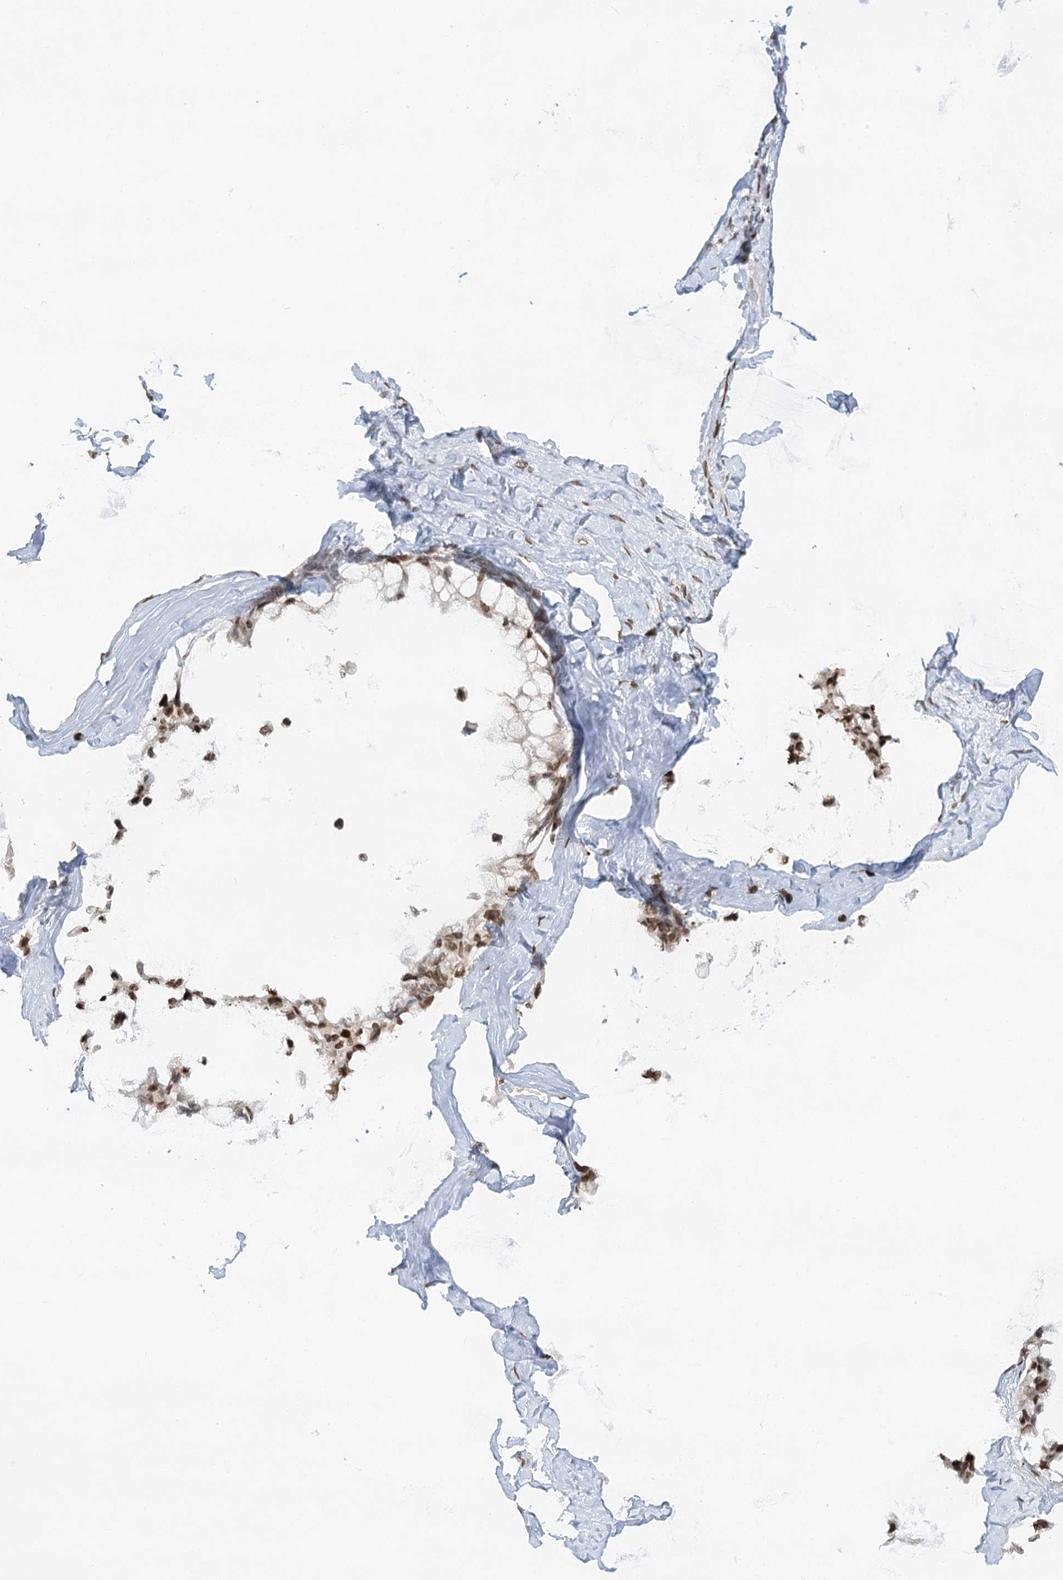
{"staining": {"intensity": "moderate", "quantity": ">75%", "location": "nuclear"}, "tissue": "ovarian cancer", "cell_type": "Tumor cells", "image_type": "cancer", "snomed": [{"axis": "morphology", "description": "Cystadenocarcinoma, mucinous, NOS"}, {"axis": "topography", "description": "Ovary"}], "caption": "Moderate nuclear positivity is identified in about >75% of tumor cells in ovarian cancer (mucinous cystadenocarcinoma). (IHC, brightfield microscopy, high magnification).", "gene": "VWA5A", "patient": {"sex": "female", "age": 39}}